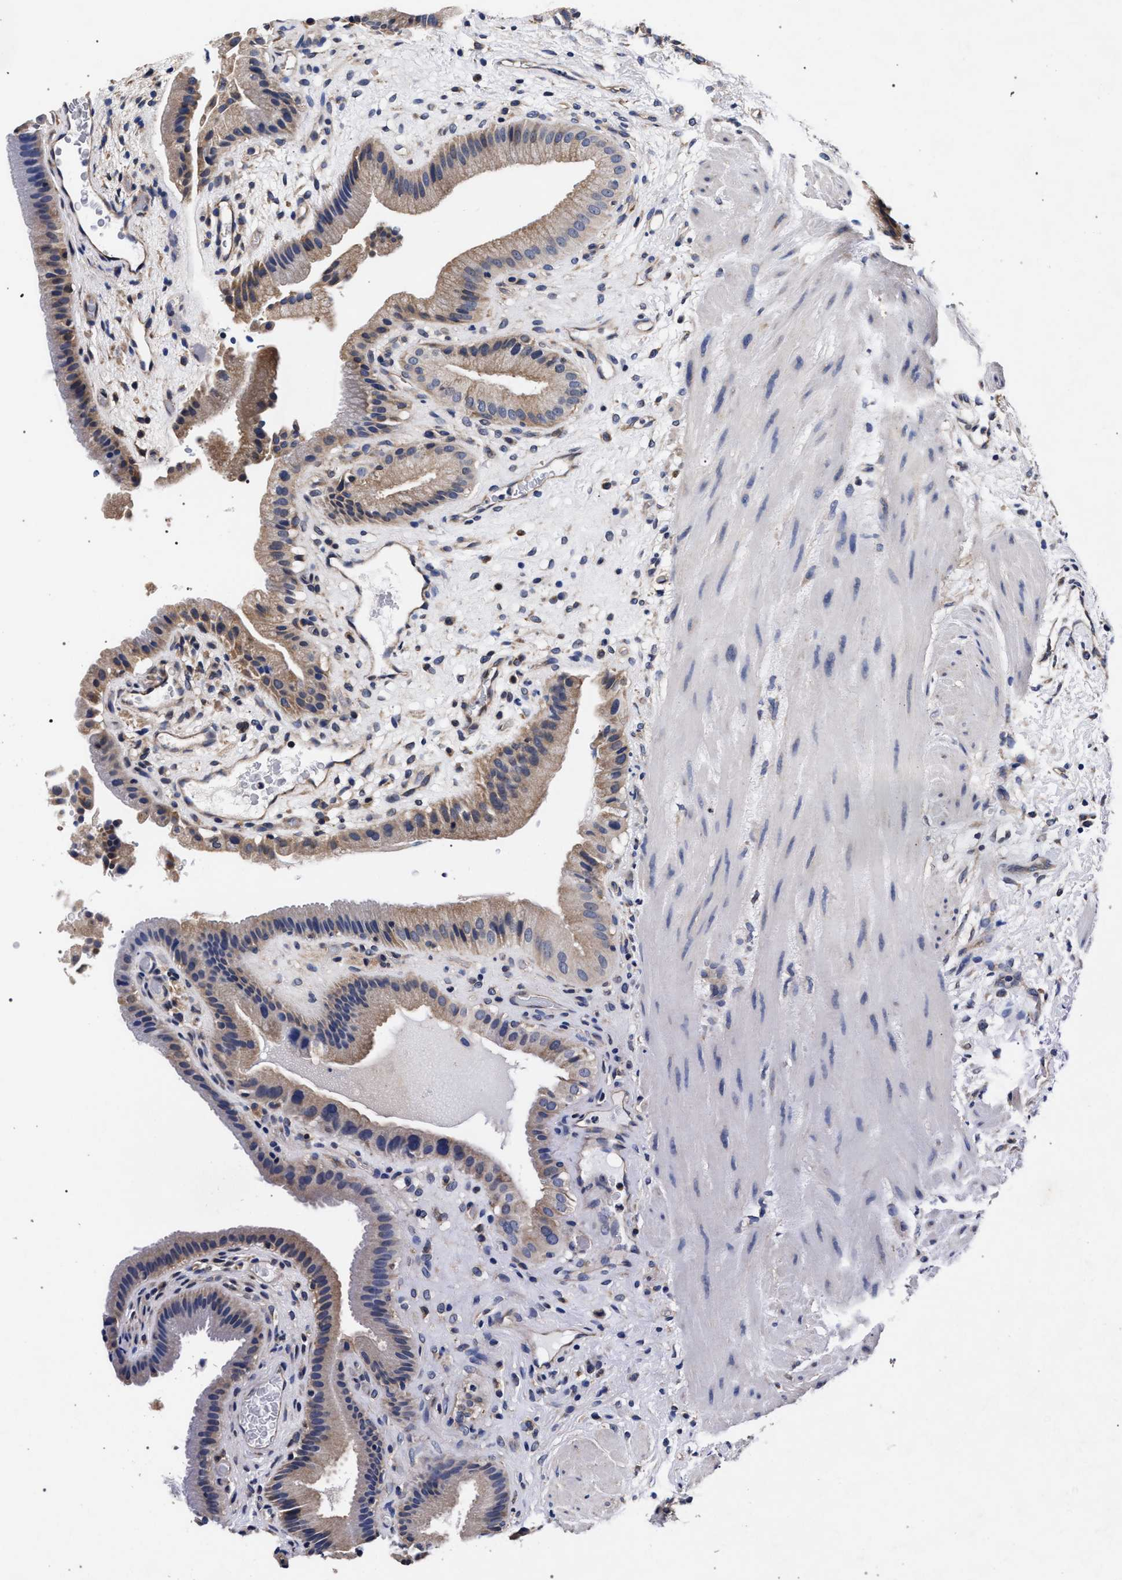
{"staining": {"intensity": "weak", "quantity": "25%-75%", "location": "cytoplasmic/membranous"}, "tissue": "gallbladder", "cell_type": "Glandular cells", "image_type": "normal", "snomed": [{"axis": "morphology", "description": "Normal tissue, NOS"}, {"axis": "topography", "description": "Gallbladder"}], "caption": "IHC (DAB) staining of benign gallbladder reveals weak cytoplasmic/membranous protein positivity in about 25%-75% of glandular cells.", "gene": "CFAP95", "patient": {"sex": "male", "age": 49}}